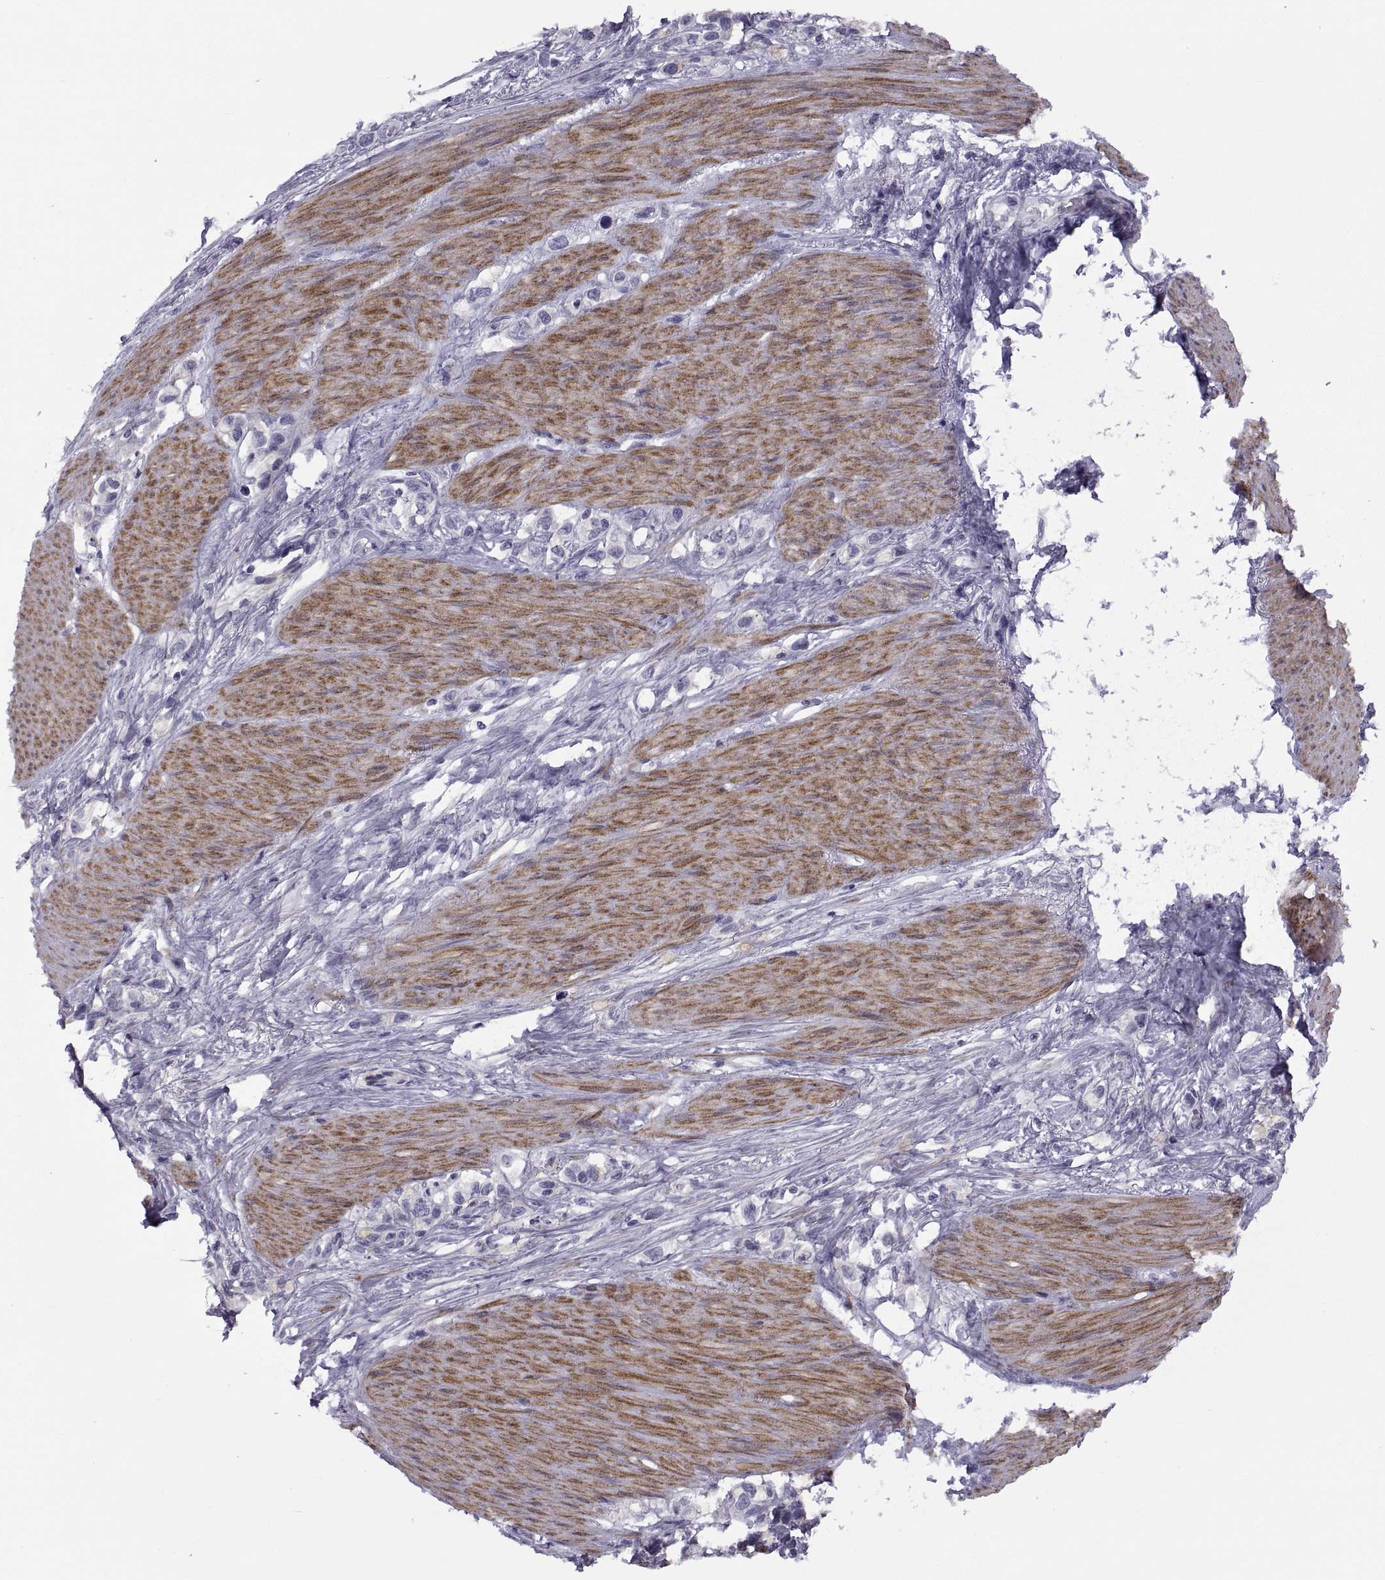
{"staining": {"intensity": "negative", "quantity": "none", "location": "none"}, "tissue": "stomach cancer", "cell_type": "Tumor cells", "image_type": "cancer", "snomed": [{"axis": "morphology", "description": "Normal tissue, NOS"}, {"axis": "morphology", "description": "Adenocarcinoma, NOS"}, {"axis": "morphology", "description": "Adenocarcinoma, High grade"}, {"axis": "topography", "description": "Stomach, upper"}, {"axis": "topography", "description": "Stomach"}], "caption": "Immunohistochemistry photomicrograph of human stomach high-grade adenocarcinoma stained for a protein (brown), which reveals no positivity in tumor cells.", "gene": "TMEM158", "patient": {"sex": "female", "age": 65}}